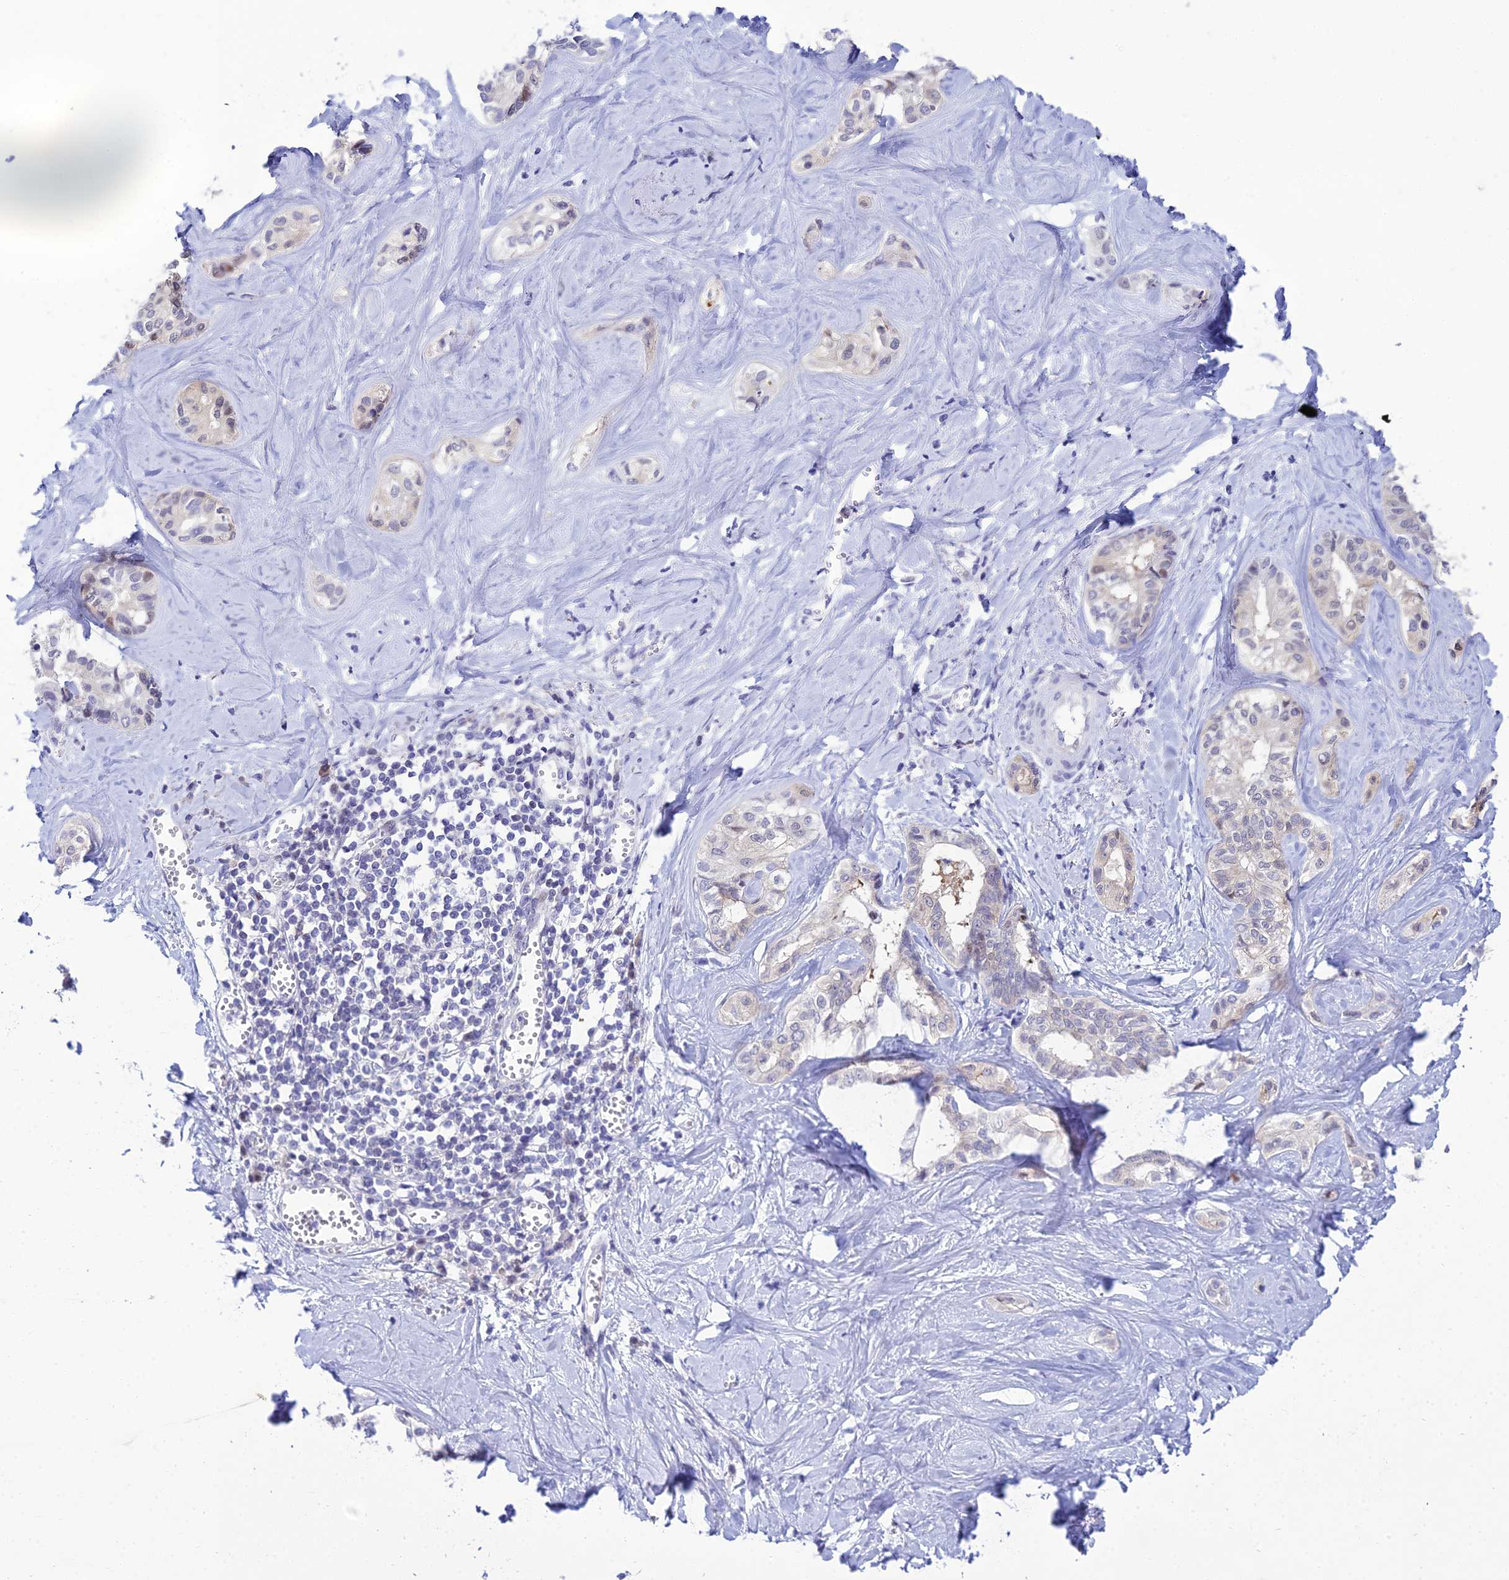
{"staining": {"intensity": "negative", "quantity": "none", "location": "none"}, "tissue": "liver cancer", "cell_type": "Tumor cells", "image_type": "cancer", "snomed": [{"axis": "morphology", "description": "Cholangiocarcinoma"}, {"axis": "topography", "description": "Liver"}], "caption": "Immunohistochemistry (IHC) image of neoplastic tissue: liver cholangiocarcinoma stained with DAB displays no significant protein positivity in tumor cells.", "gene": "ZMIZ1", "patient": {"sex": "female", "age": 77}}